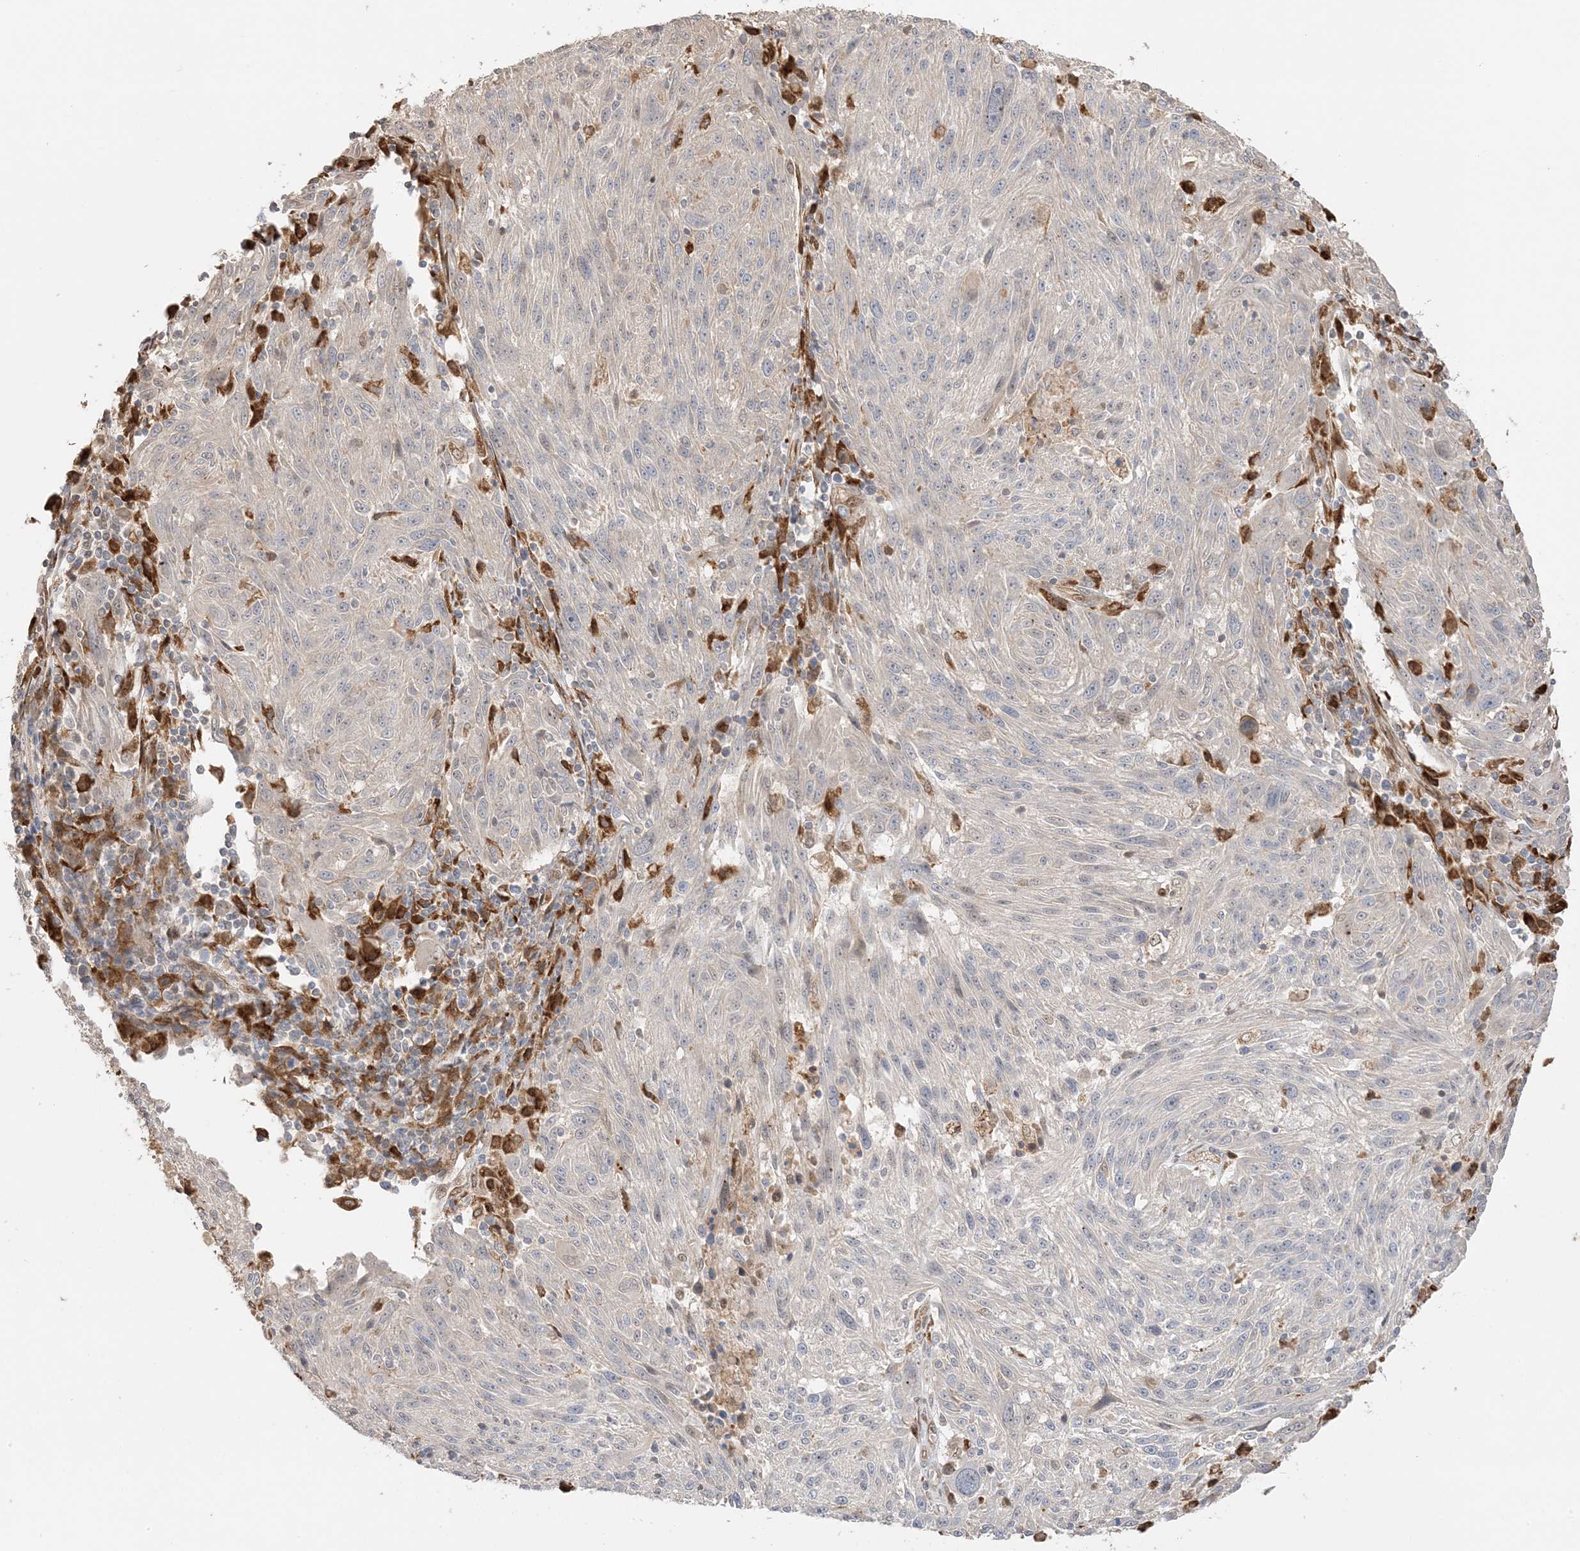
{"staining": {"intensity": "negative", "quantity": "none", "location": "none"}, "tissue": "melanoma", "cell_type": "Tumor cells", "image_type": "cancer", "snomed": [{"axis": "morphology", "description": "Malignant melanoma, NOS"}, {"axis": "topography", "description": "Skin"}], "caption": "This micrograph is of melanoma stained with IHC to label a protein in brown with the nuclei are counter-stained blue. There is no positivity in tumor cells. (Immunohistochemistry (ihc), brightfield microscopy, high magnification).", "gene": "ZBTB41", "patient": {"sex": "male", "age": 53}}